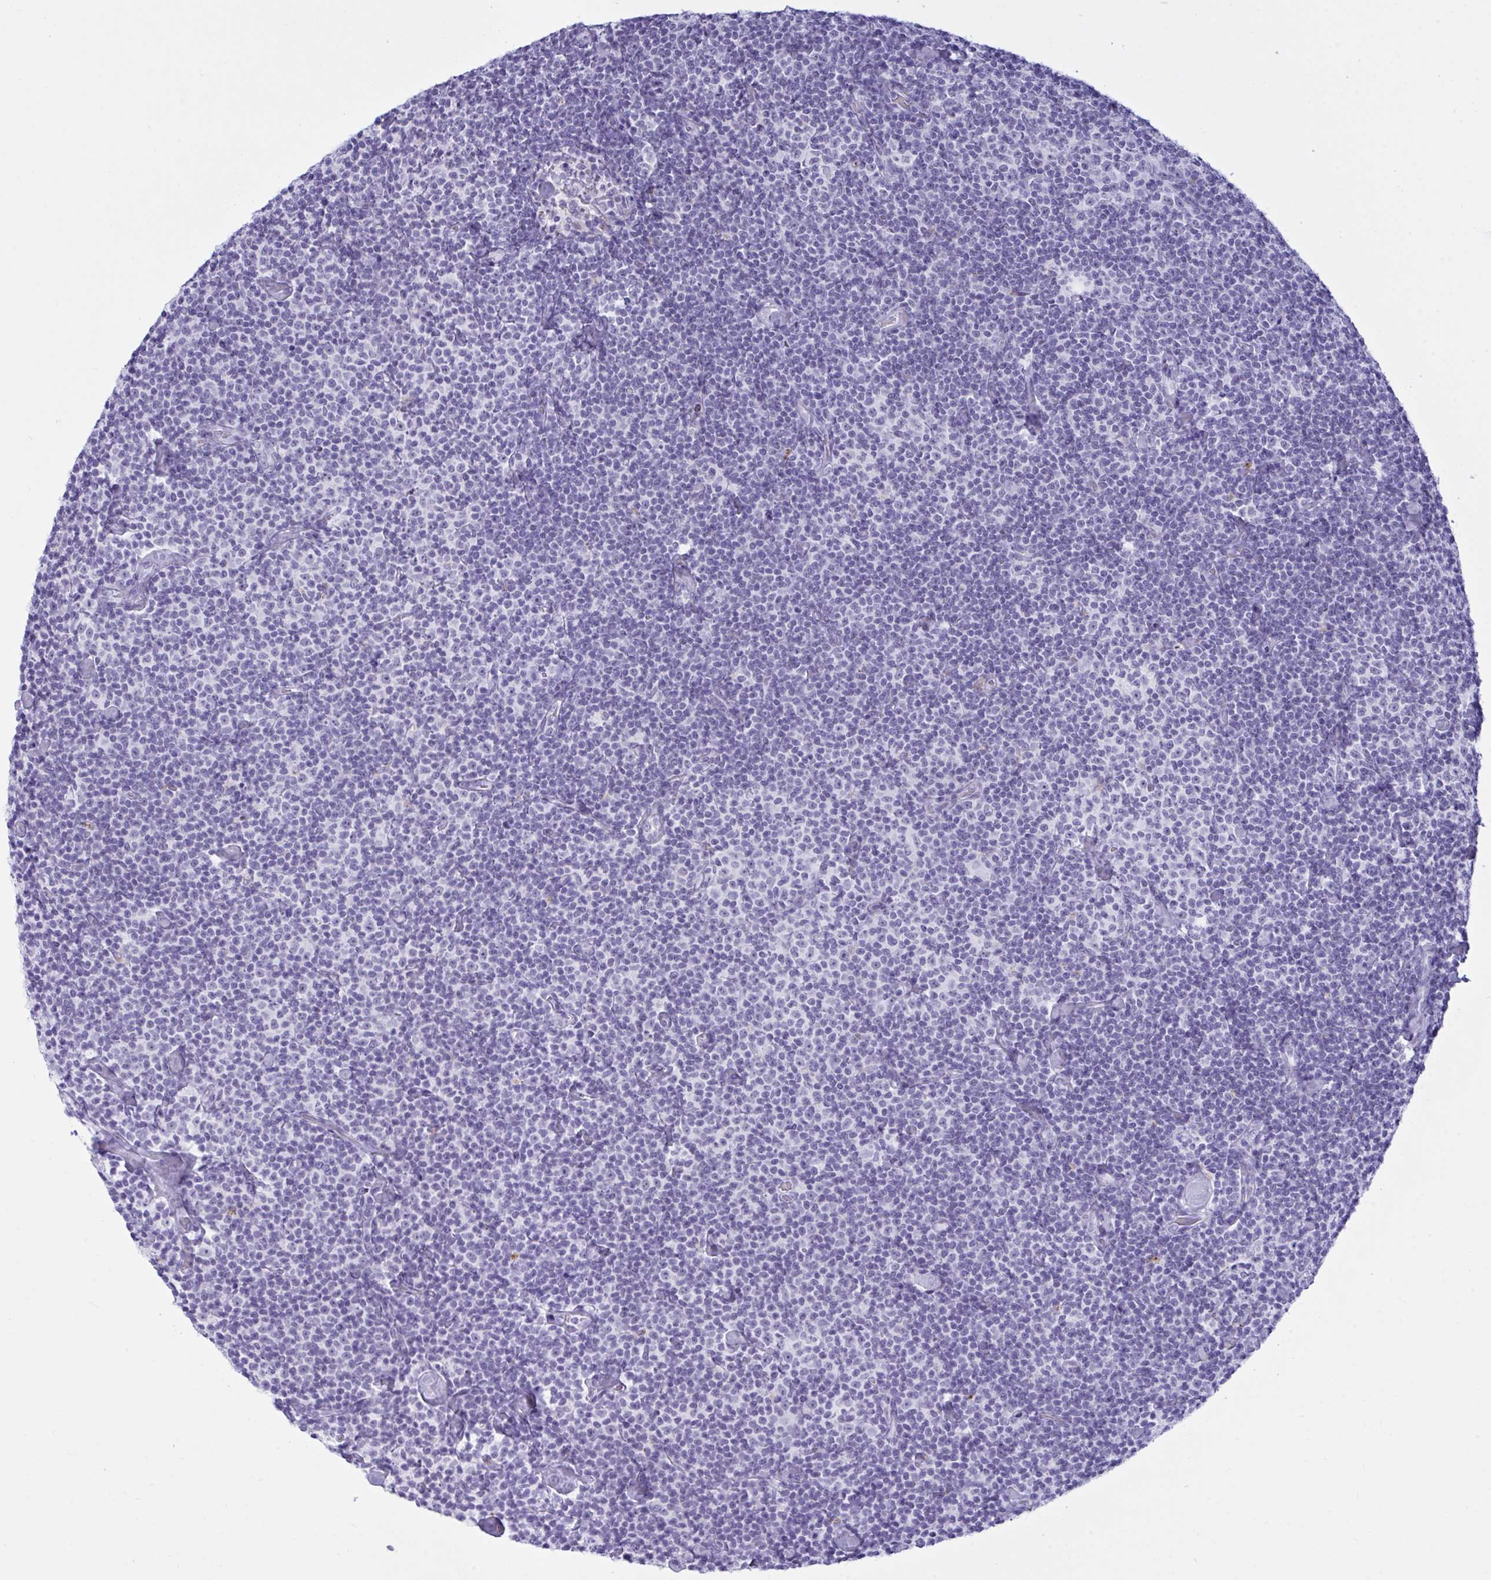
{"staining": {"intensity": "negative", "quantity": "none", "location": "none"}, "tissue": "lymphoma", "cell_type": "Tumor cells", "image_type": "cancer", "snomed": [{"axis": "morphology", "description": "Malignant lymphoma, non-Hodgkin's type, Low grade"}, {"axis": "topography", "description": "Lymph node"}], "caption": "This is a micrograph of immunohistochemistry staining of lymphoma, which shows no expression in tumor cells.", "gene": "ELN", "patient": {"sex": "male", "age": 81}}